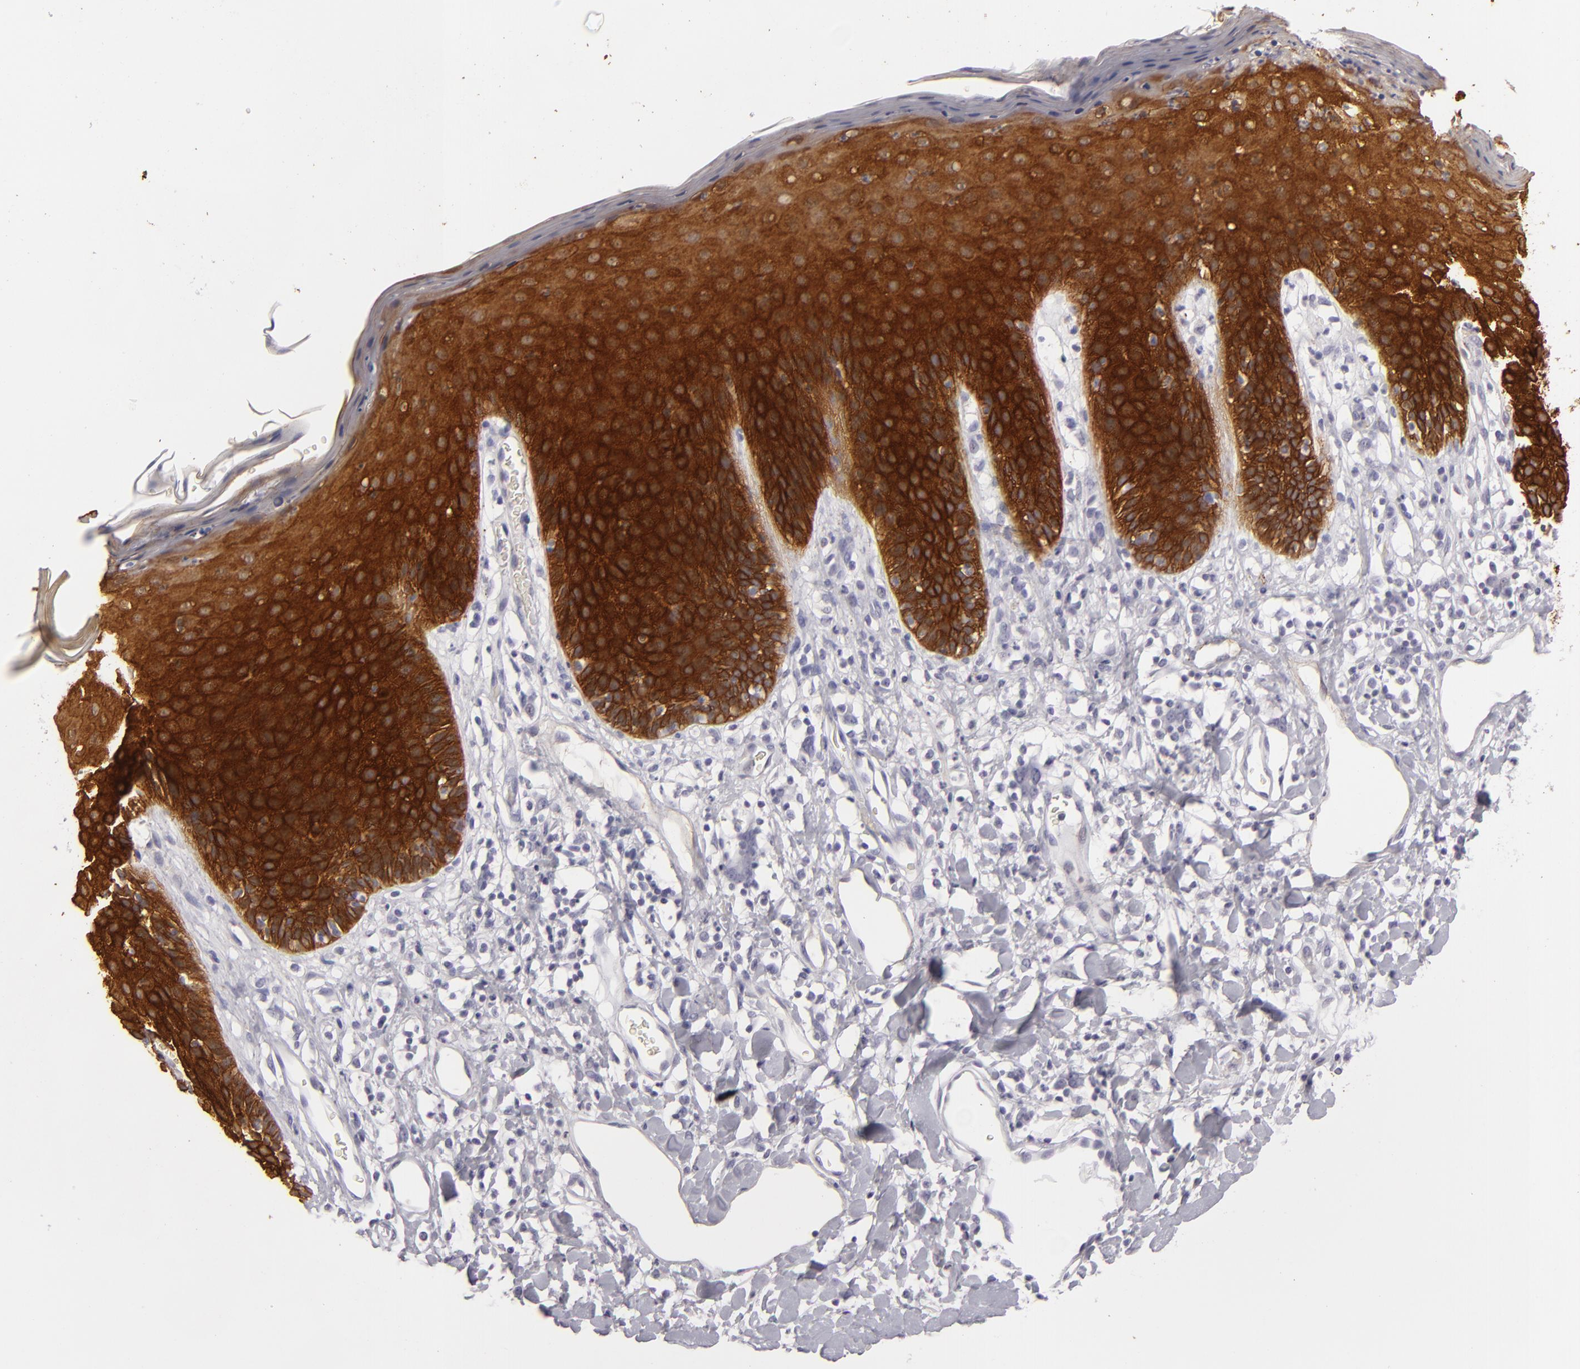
{"staining": {"intensity": "strong", "quantity": ">75%", "location": "cytoplasmic/membranous"}, "tissue": "skin", "cell_type": "Epidermal cells", "image_type": "normal", "snomed": [{"axis": "morphology", "description": "Normal tissue, NOS"}, {"axis": "topography", "description": "Vulva"}, {"axis": "topography", "description": "Peripheral nerve tissue"}], "caption": "This photomicrograph demonstrates immunohistochemistry (IHC) staining of benign human skin, with high strong cytoplasmic/membranous positivity in approximately >75% of epidermal cells.", "gene": "JUP", "patient": {"sex": "female", "age": 68}}